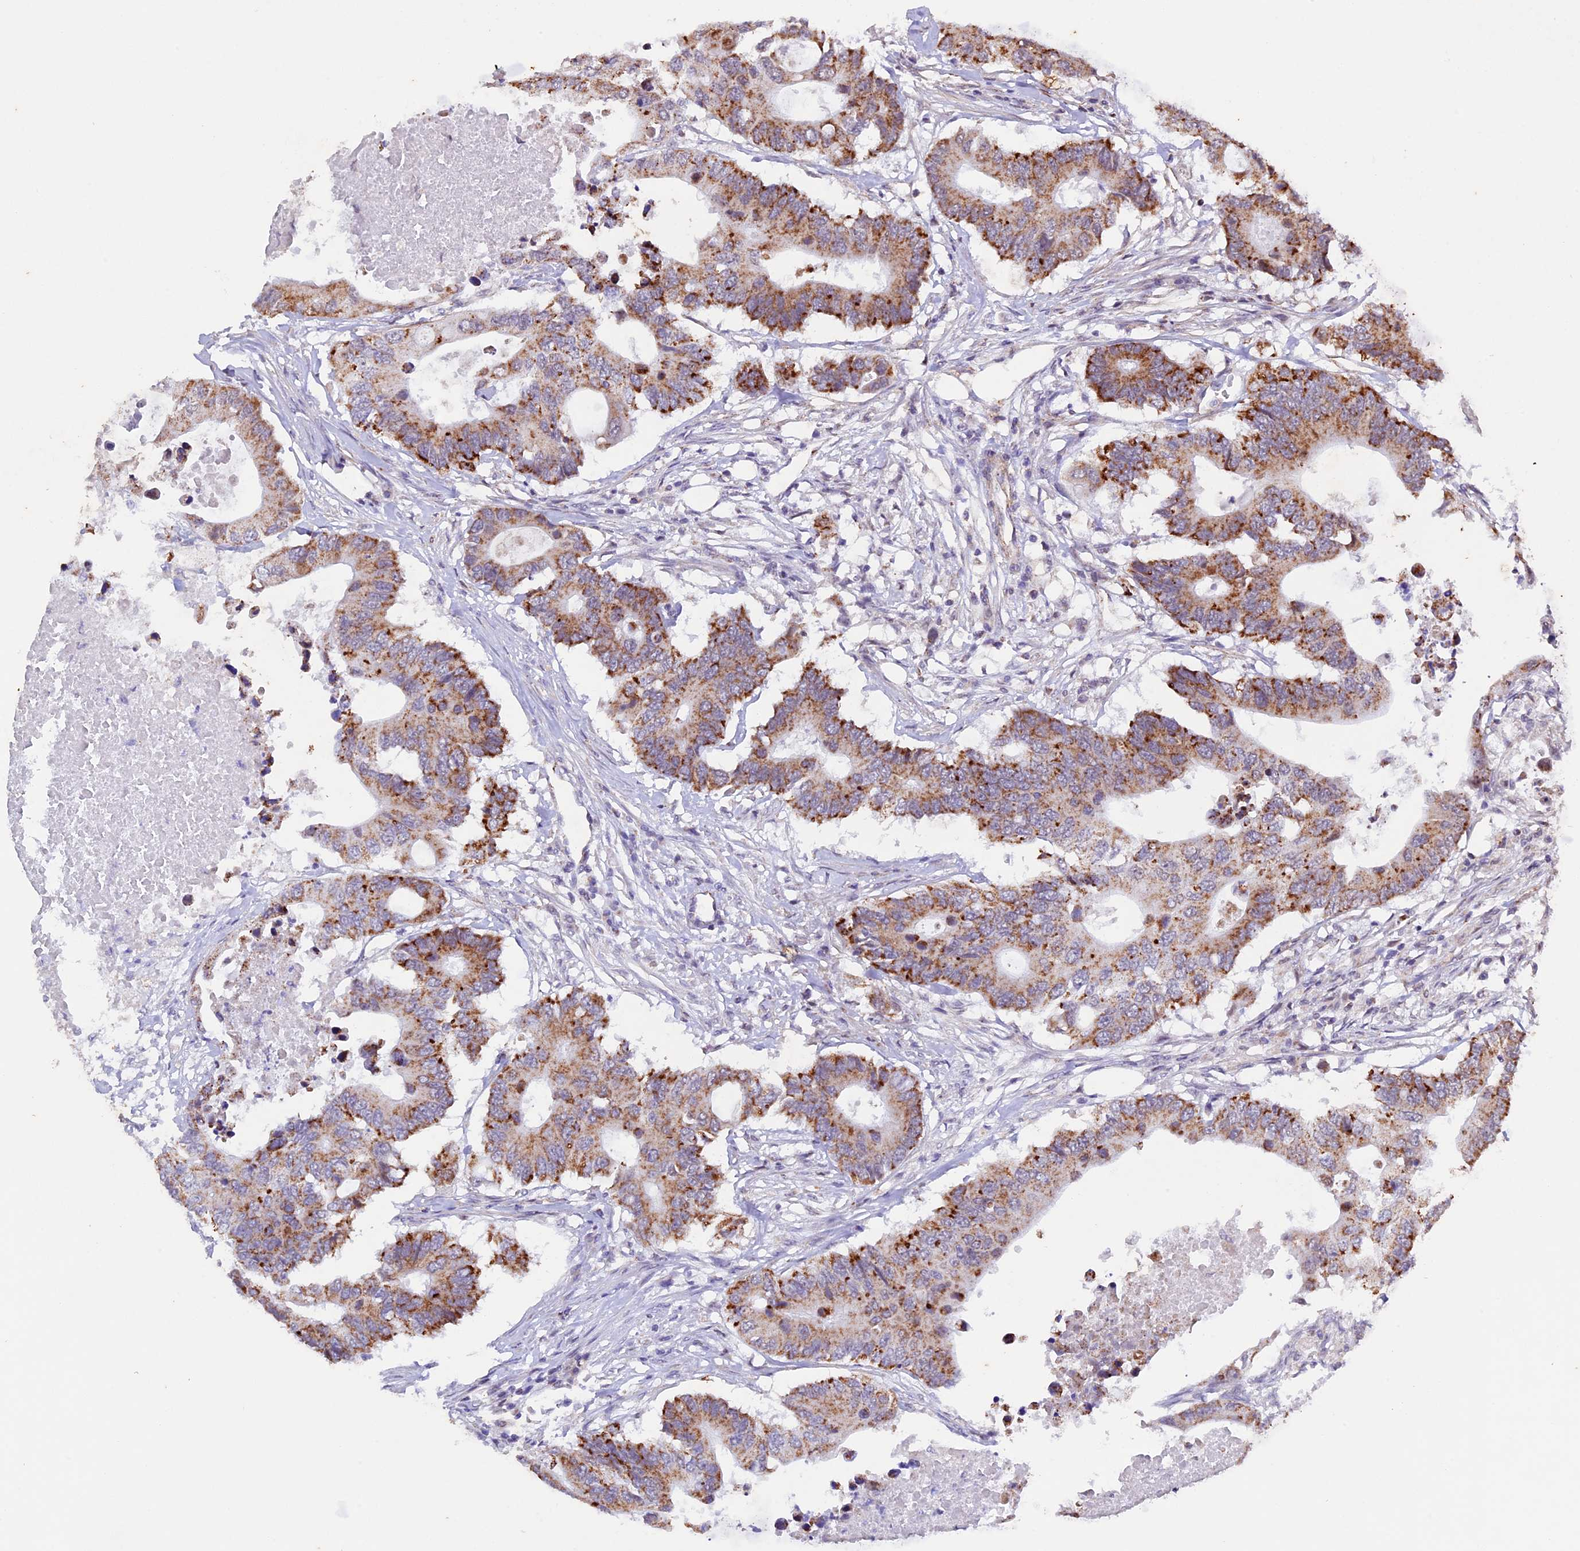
{"staining": {"intensity": "moderate", "quantity": ">75%", "location": "cytoplasmic/membranous"}, "tissue": "colorectal cancer", "cell_type": "Tumor cells", "image_type": "cancer", "snomed": [{"axis": "morphology", "description": "Adenocarcinoma, NOS"}, {"axis": "topography", "description": "Colon"}], "caption": "A brown stain labels moderate cytoplasmic/membranous staining of a protein in human colorectal cancer tumor cells.", "gene": "TFAM", "patient": {"sex": "male", "age": 71}}